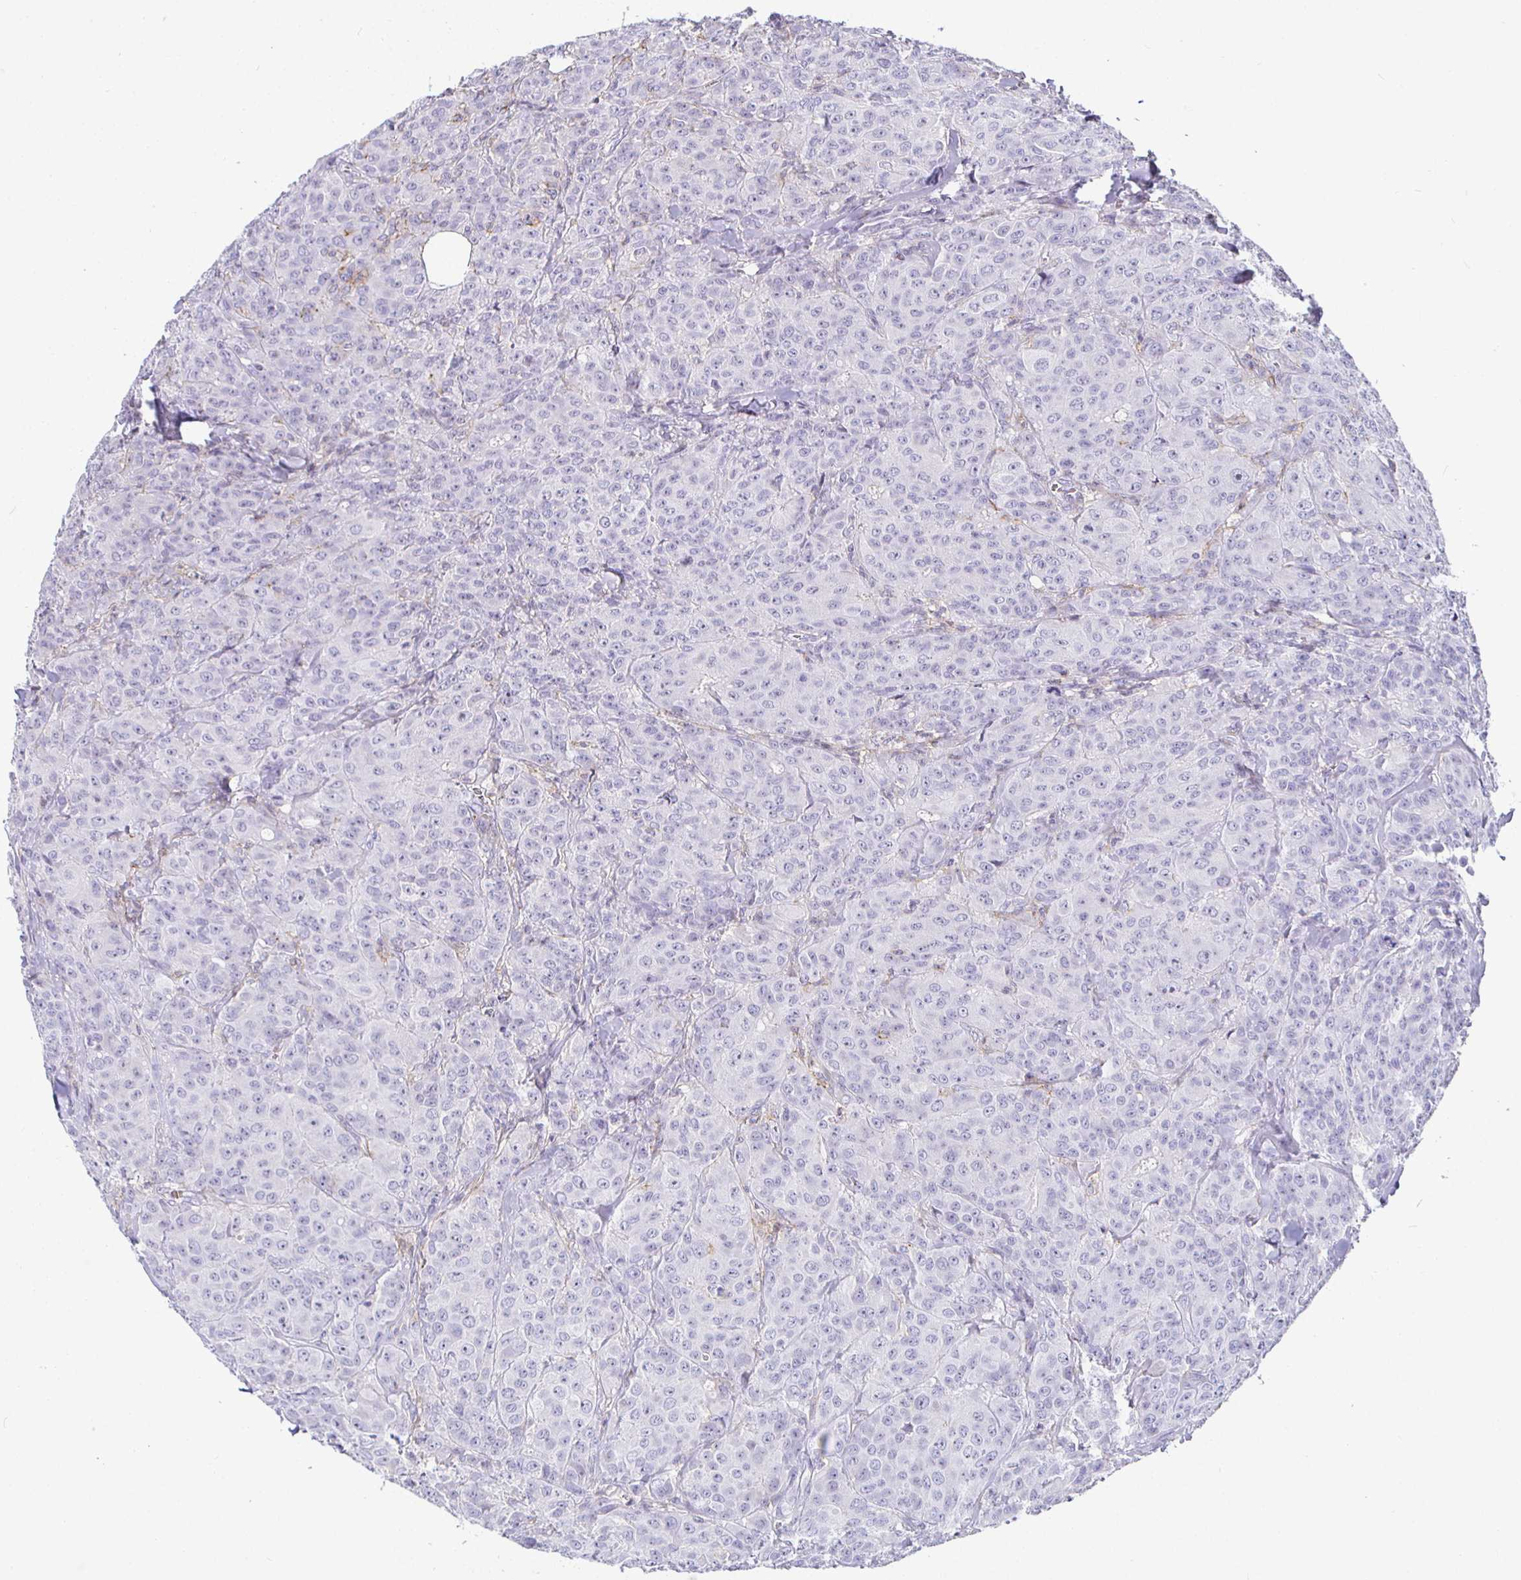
{"staining": {"intensity": "negative", "quantity": "none", "location": "none"}, "tissue": "breast cancer", "cell_type": "Tumor cells", "image_type": "cancer", "snomed": [{"axis": "morphology", "description": "Normal tissue, NOS"}, {"axis": "morphology", "description": "Duct carcinoma"}, {"axis": "topography", "description": "Breast"}], "caption": "High magnification brightfield microscopy of breast cancer stained with DAB (brown) and counterstained with hematoxylin (blue): tumor cells show no significant expression. (Stains: DAB (3,3'-diaminobenzidine) immunohistochemistry (IHC) with hematoxylin counter stain, Microscopy: brightfield microscopy at high magnification).", "gene": "SIRPA", "patient": {"sex": "female", "age": 43}}